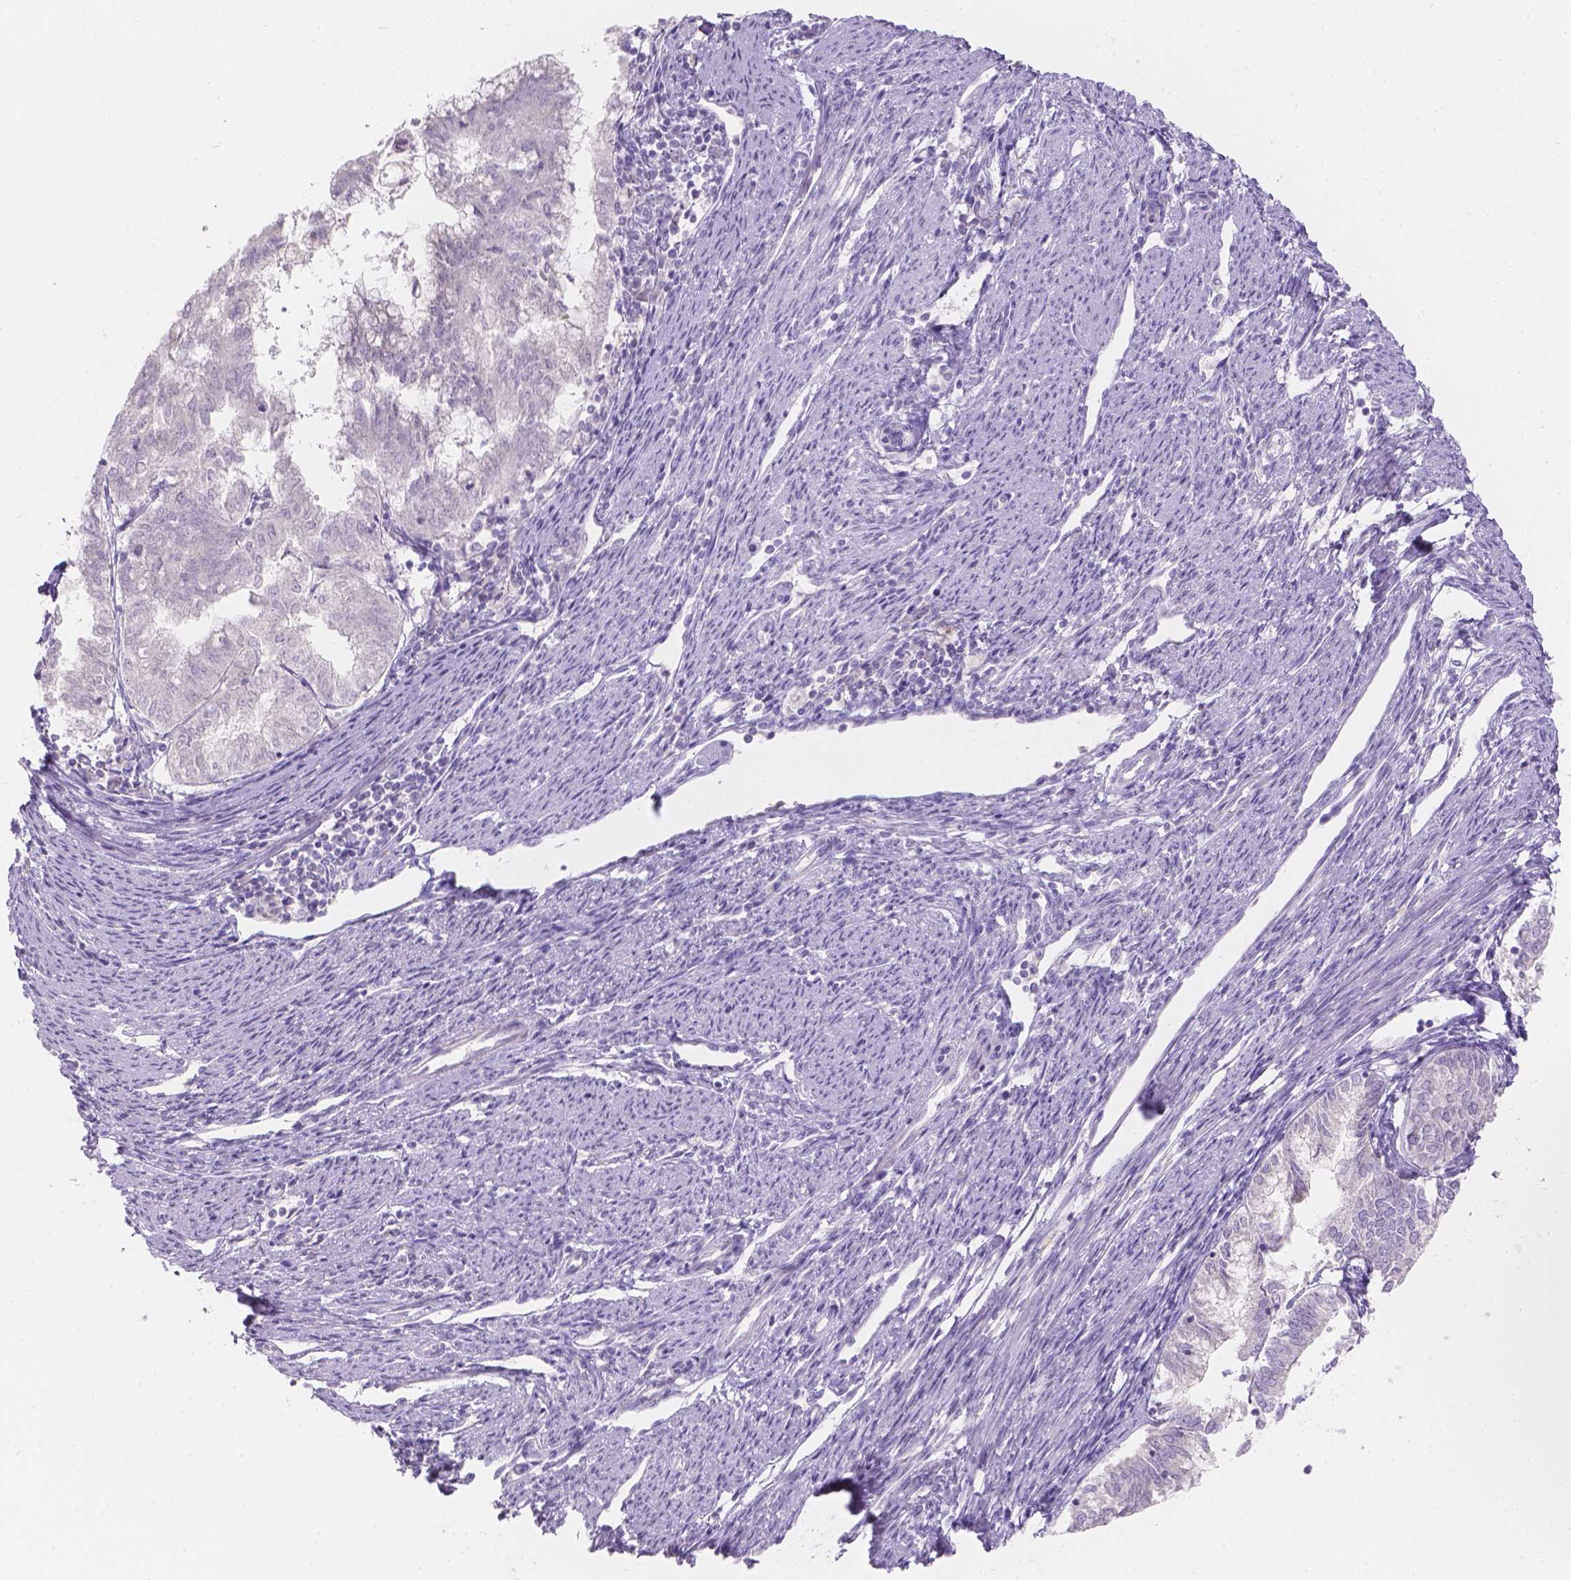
{"staining": {"intensity": "negative", "quantity": "none", "location": "none"}, "tissue": "endometrial cancer", "cell_type": "Tumor cells", "image_type": "cancer", "snomed": [{"axis": "morphology", "description": "Adenocarcinoma, NOS"}, {"axis": "topography", "description": "Endometrium"}], "caption": "Immunohistochemistry (IHC) of human adenocarcinoma (endometrial) exhibits no staining in tumor cells.", "gene": "HTN3", "patient": {"sex": "female", "age": 79}}